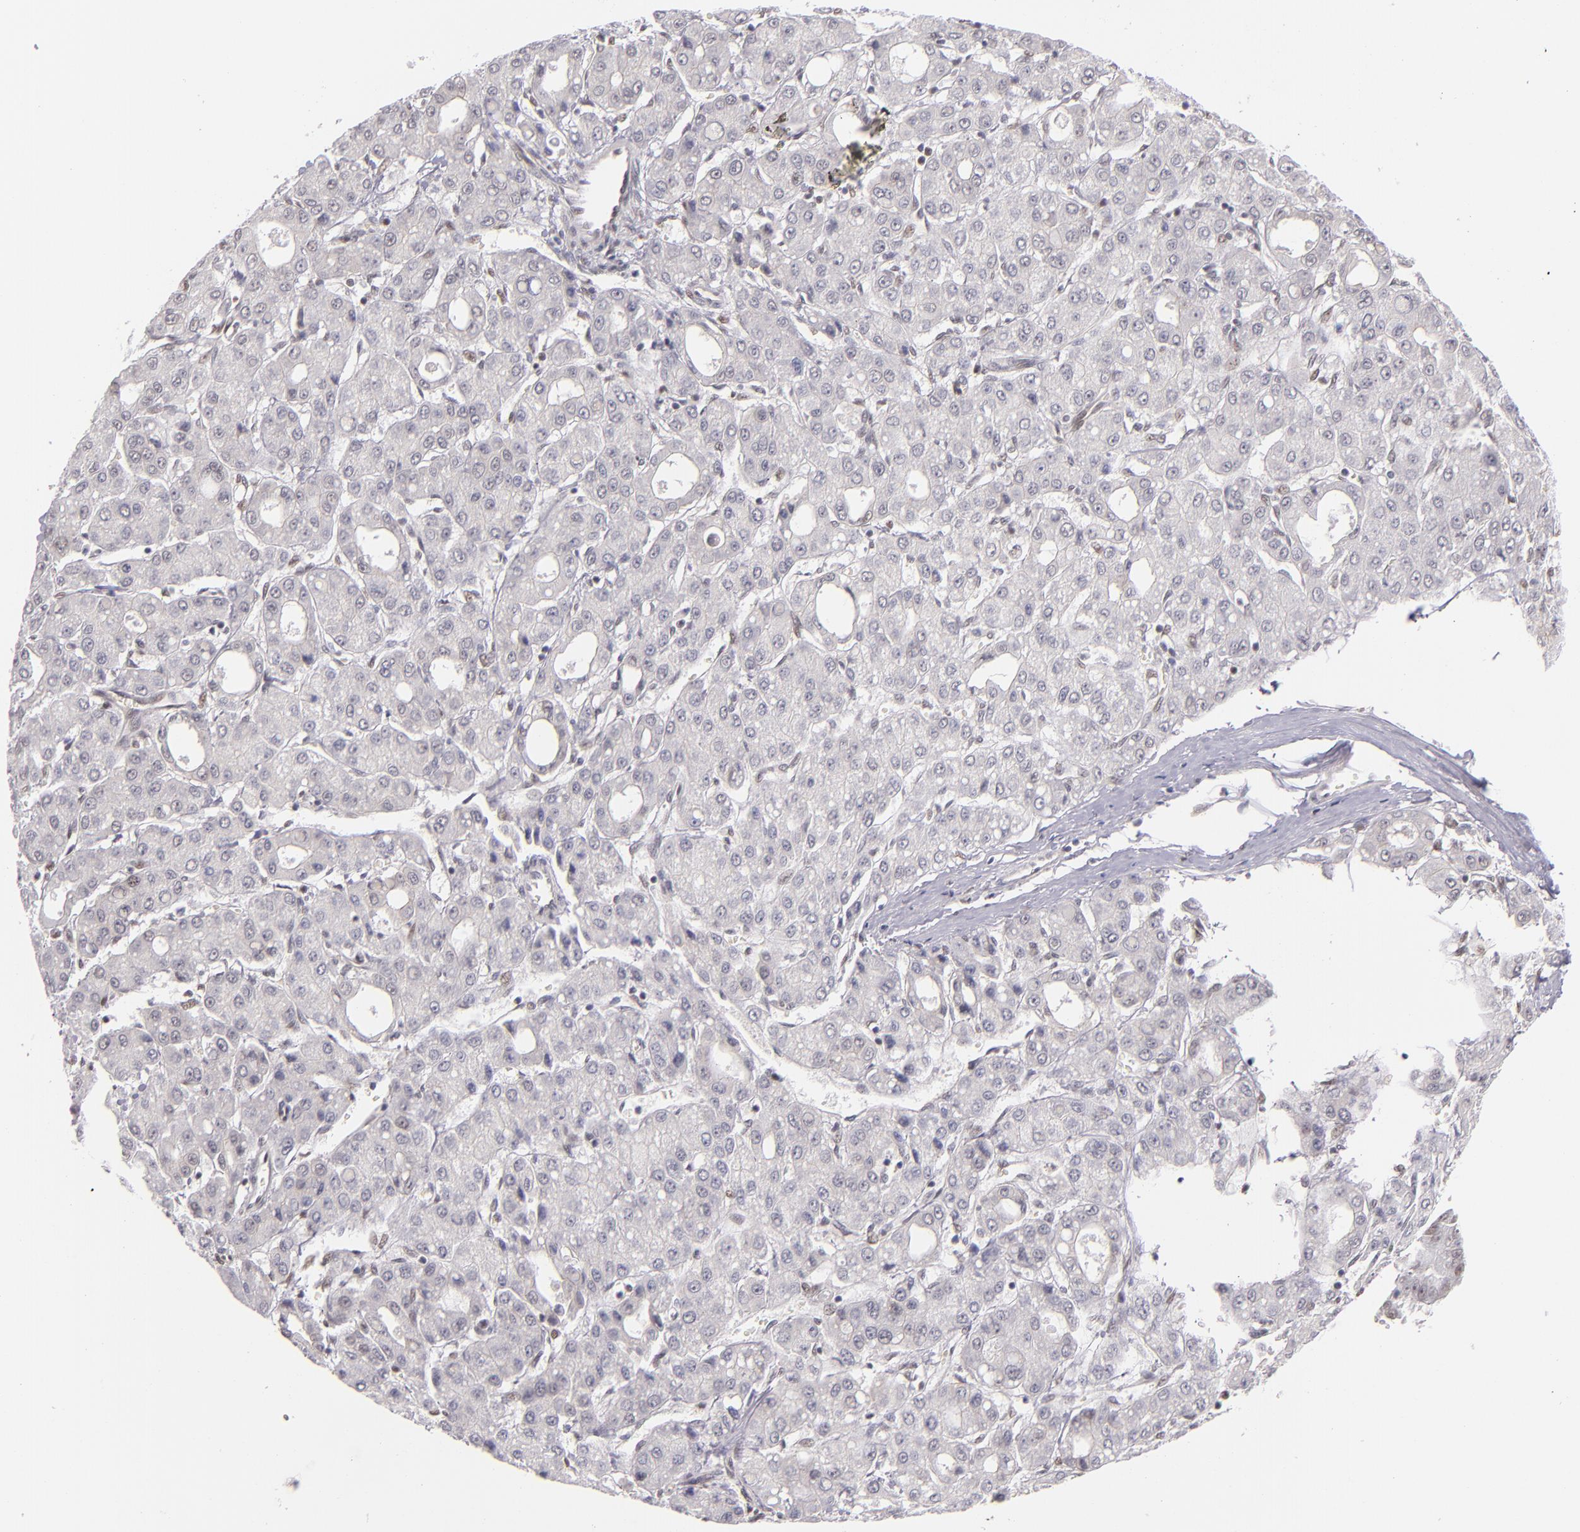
{"staining": {"intensity": "negative", "quantity": "none", "location": "none"}, "tissue": "liver cancer", "cell_type": "Tumor cells", "image_type": "cancer", "snomed": [{"axis": "morphology", "description": "Carcinoma, Hepatocellular, NOS"}, {"axis": "topography", "description": "Liver"}], "caption": "Immunohistochemical staining of liver cancer (hepatocellular carcinoma) demonstrates no significant expression in tumor cells. (Brightfield microscopy of DAB immunohistochemistry at high magnification).", "gene": "NCOR2", "patient": {"sex": "male", "age": 69}}